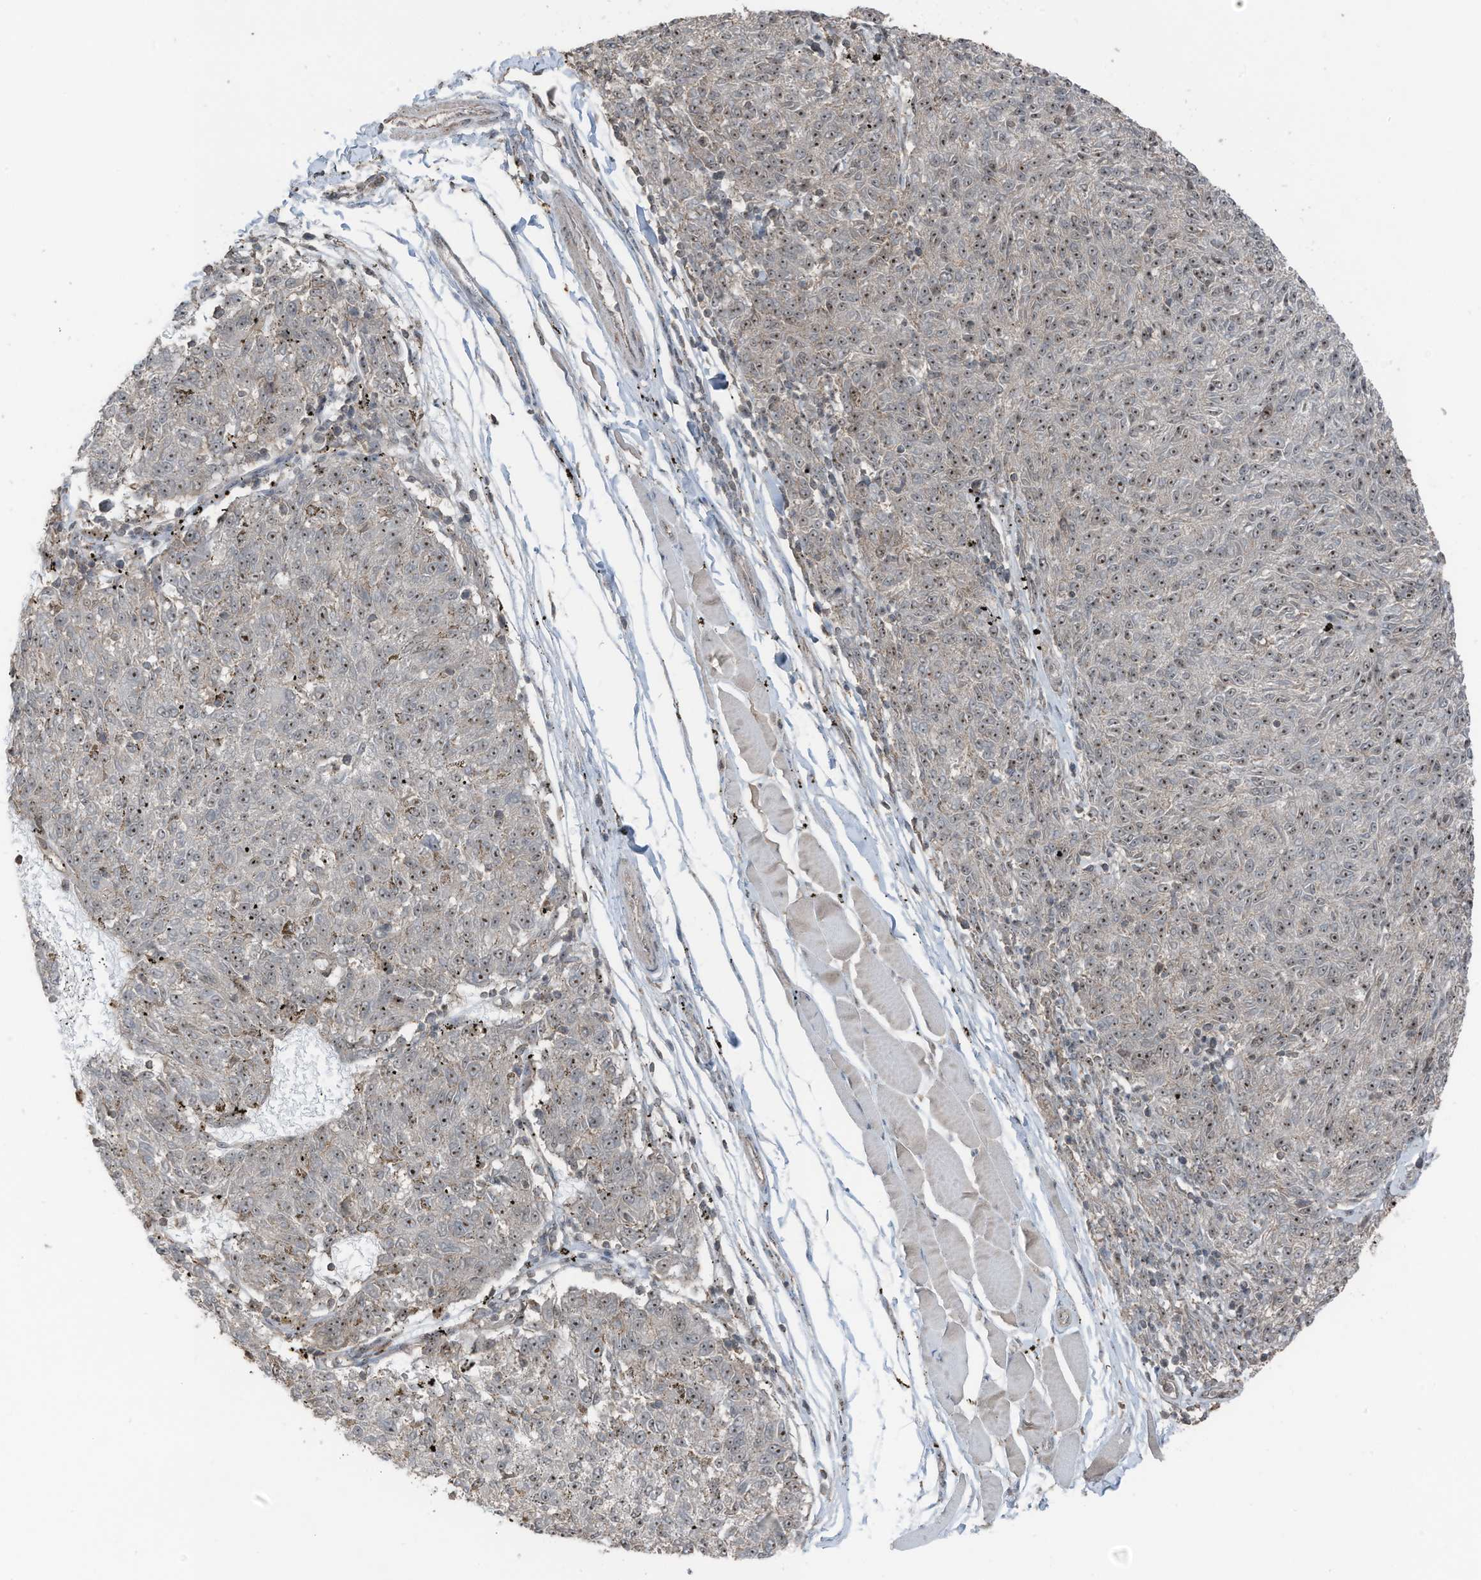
{"staining": {"intensity": "moderate", "quantity": ">75%", "location": "nuclear"}, "tissue": "melanoma", "cell_type": "Tumor cells", "image_type": "cancer", "snomed": [{"axis": "morphology", "description": "Malignant melanoma, NOS"}, {"axis": "topography", "description": "Skin"}], "caption": "Protein staining shows moderate nuclear expression in approximately >75% of tumor cells in malignant melanoma. (Stains: DAB in brown, nuclei in blue, Microscopy: brightfield microscopy at high magnification).", "gene": "UTP3", "patient": {"sex": "female", "age": 72}}